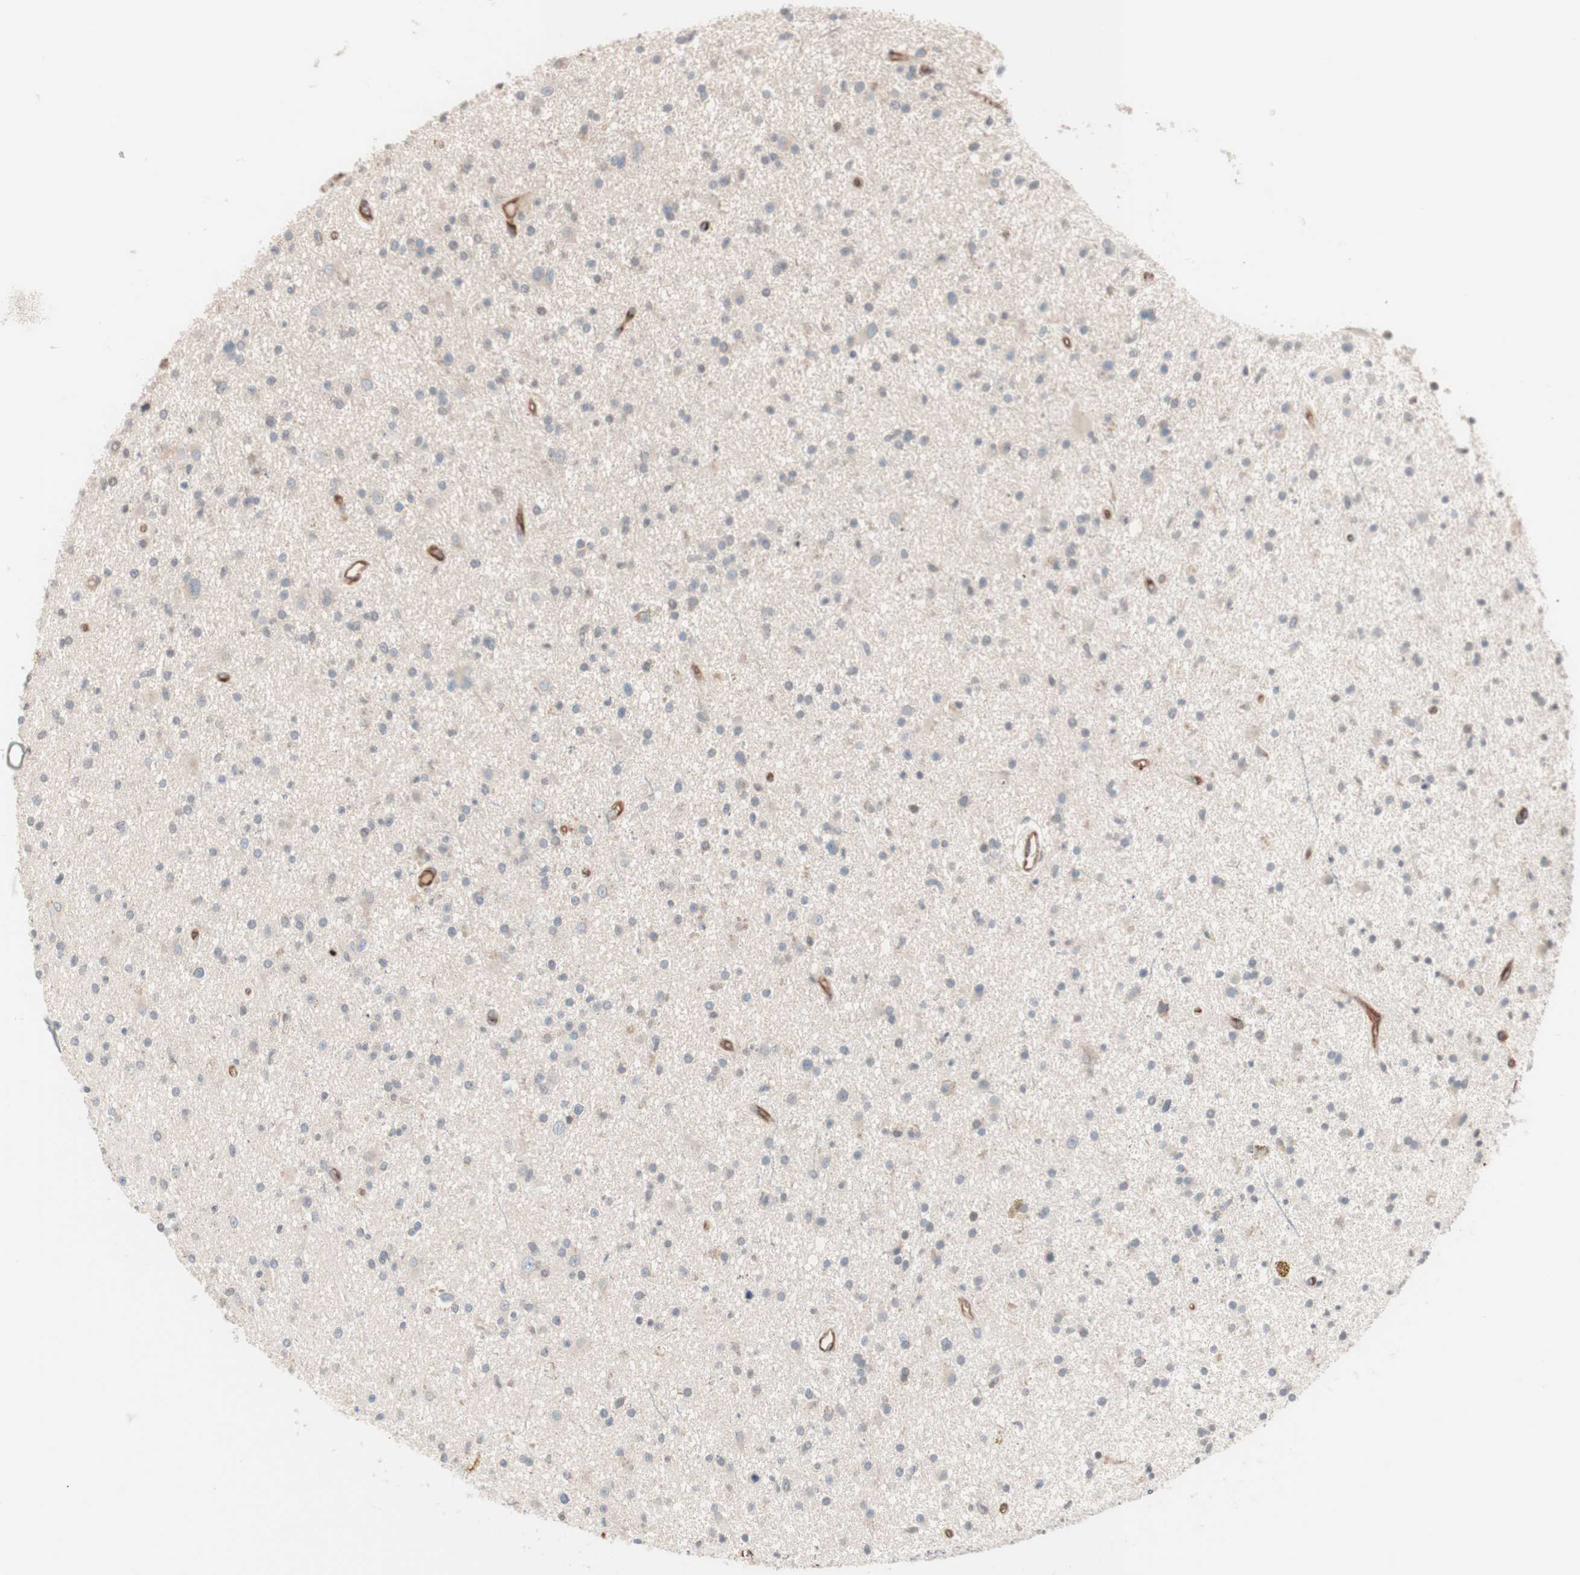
{"staining": {"intensity": "negative", "quantity": "none", "location": "none"}, "tissue": "glioma", "cell_type": "Tumor cells", "image_type": "cancer", "snomed": [{"axis": "morphology", "description": "Glioma, malignant, High grade"}, {"axis": "topography", "description": "Brain"}], "caption": "DAB immunohistochemical staining of glioma exhibits no significant positivity in tumor cells. The staining is performed using DAB brown chromogen with nuclei counter-stained in using hematoxylin.", "gene": "ALG5", "patient": {"sex": "male", "age": 33}}